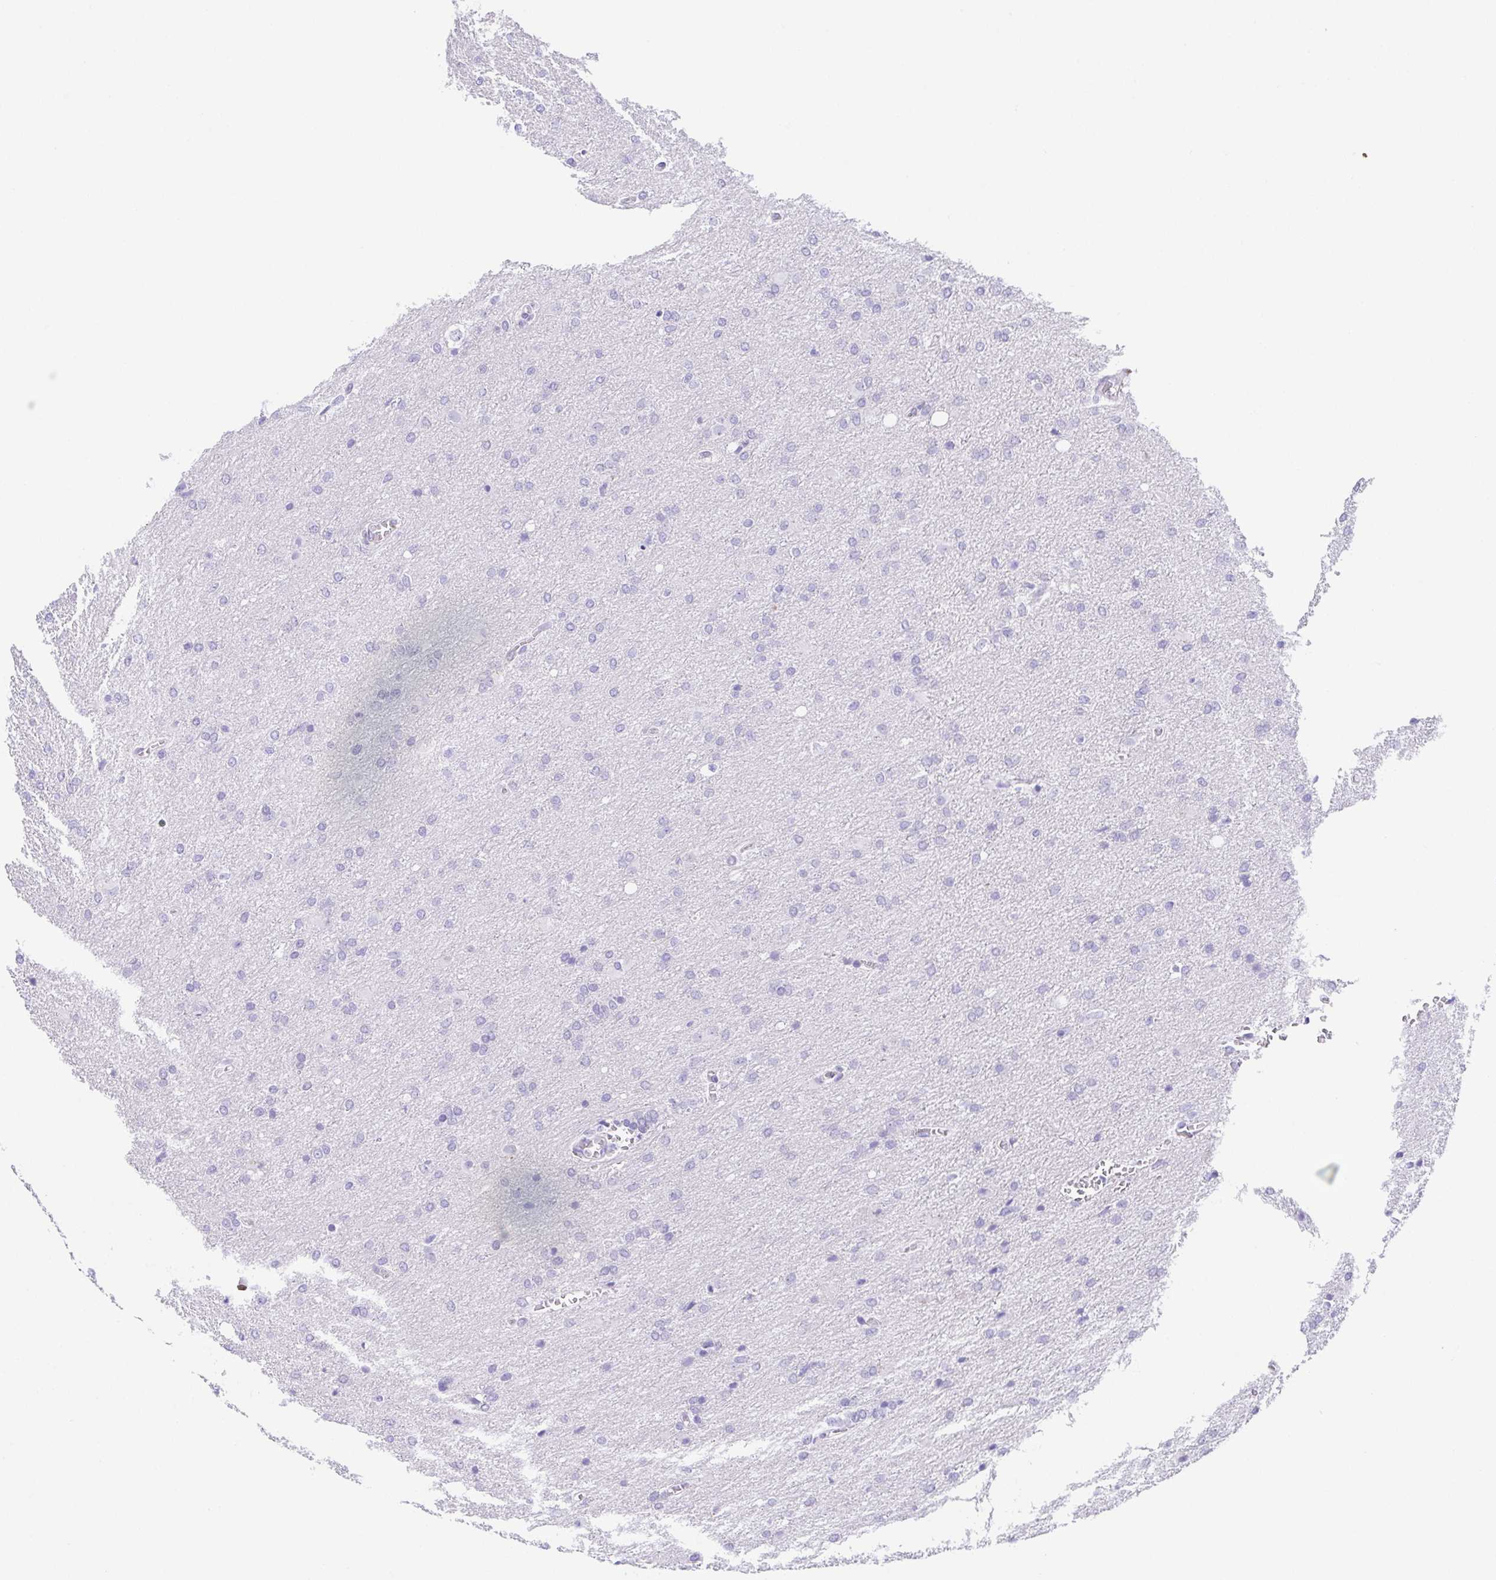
{"staining": {"intensity": "negative", "quantity": "none", "location": "none"}, "tissue": "glioma", "cell_type": "Tumor cells", "image_type": "cancer", "snomed": [{"axis": "morphology", "description": "Glioma, malignant, High grade"}, {"axis": "topography", "description": "Brain"}], "caption": "Immunohistochemical staining of high-grade glioma (malignant) displays no significant staining in tumor cells. (DAB (3,3'-diaminobenzidine) IHC with hematoxylin counter stain).", "gene": "SPATA4", "patient": {"sex": "male", "age": 68}}